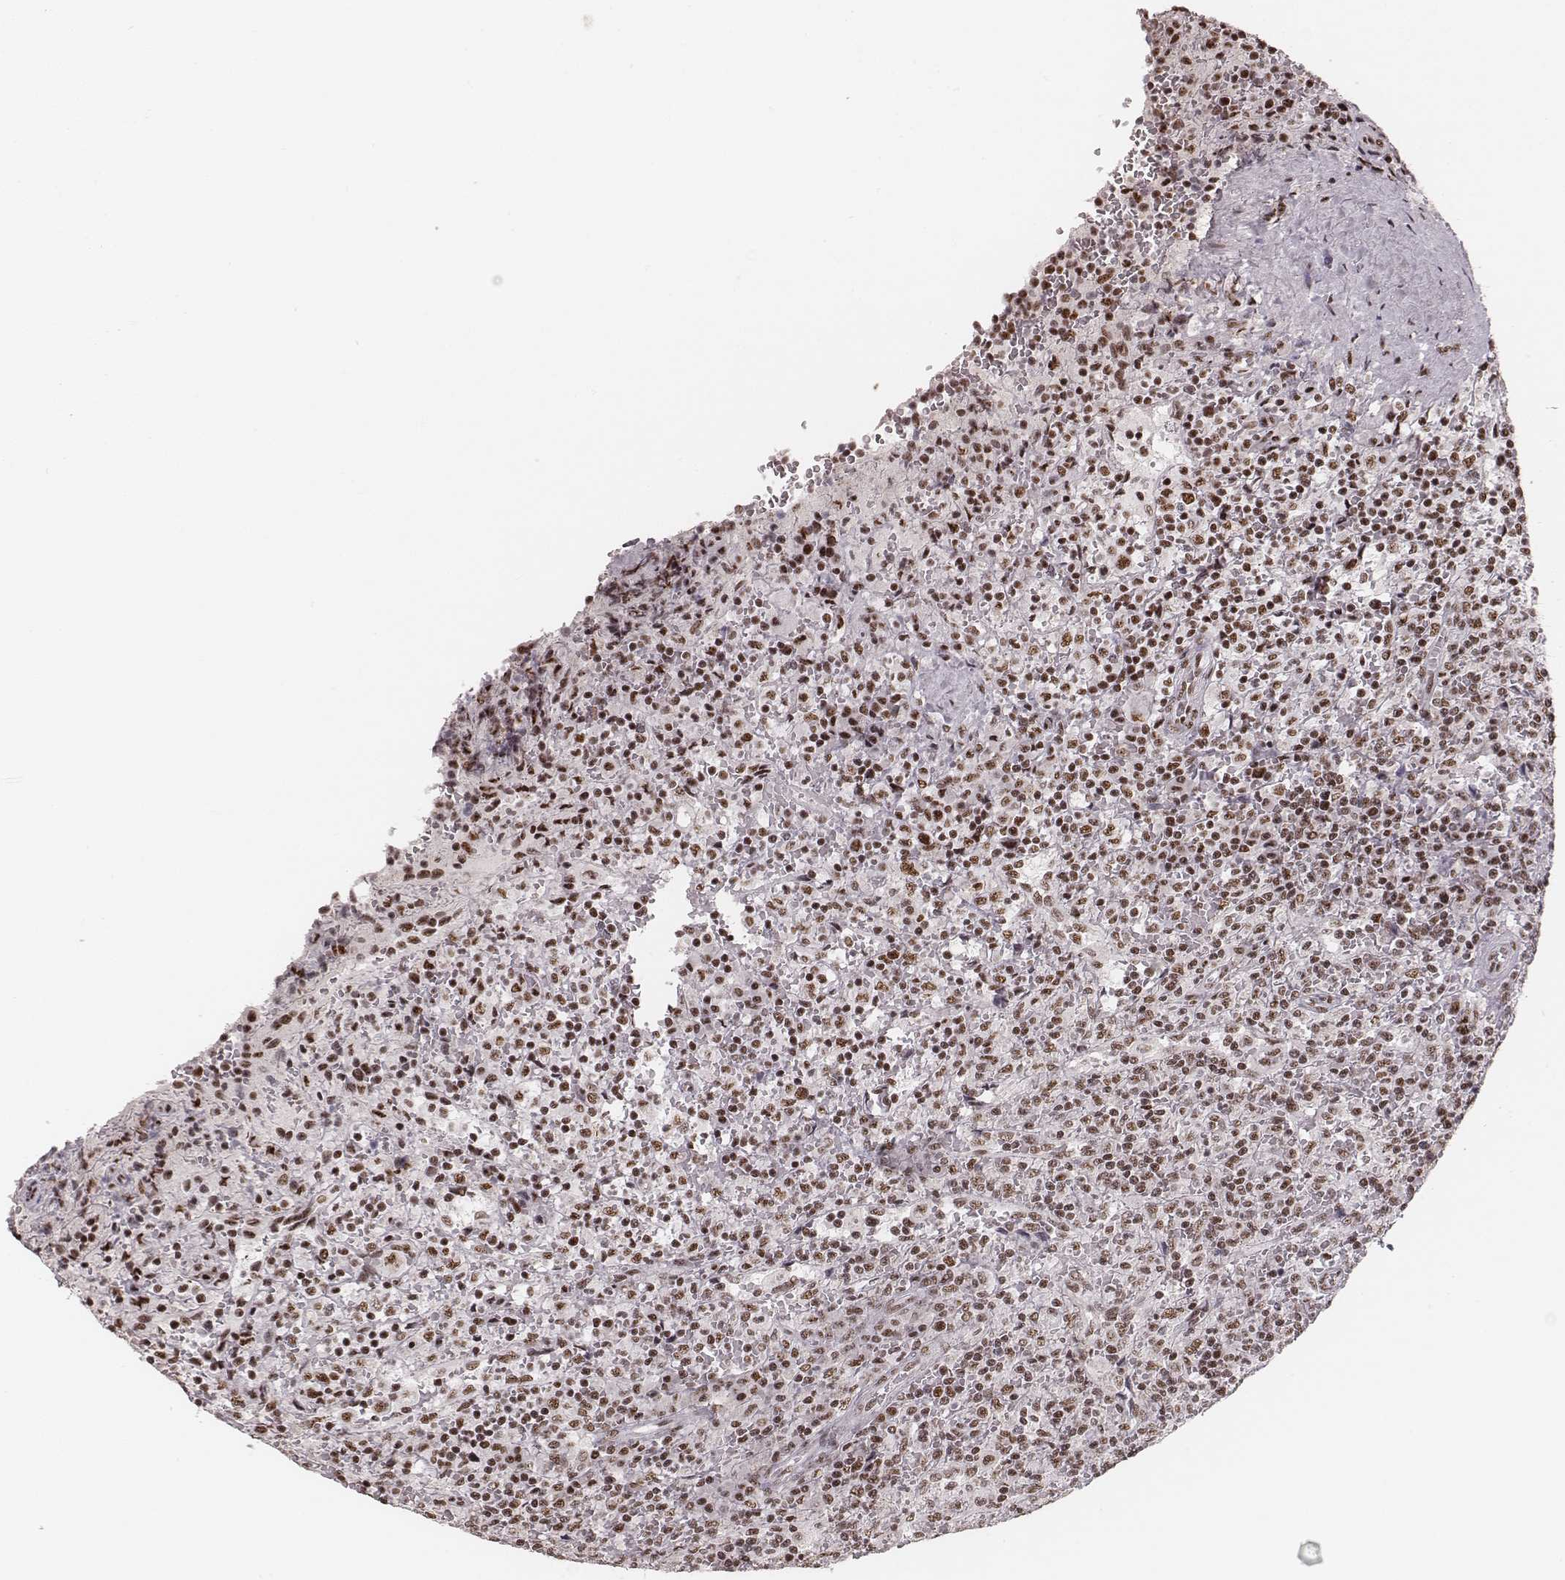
{"staining": {"intensity": "moderate", "quantity": ">75%", "location": "nuclear"}, "tissue": "lymphoma", "cell_type": "Tumor cells", "image_type": "cancer", "snomed": [{"axis": "morphology", "description": "Malignant lymphoma, non-Hodgkin's type, Low grade"}, {"axis": "topography", "description": "Spleen"}], "caption": "The photomicrograph demonstrates immunohistochemical staining of low-grade malignant lymphoma, non-Hodgkin's type. There is moderate nuclear positivity is present in approximately >75% of tumor cells.", "gene": "LUC7L", "patient": {"sex": "male", "age": 62}}